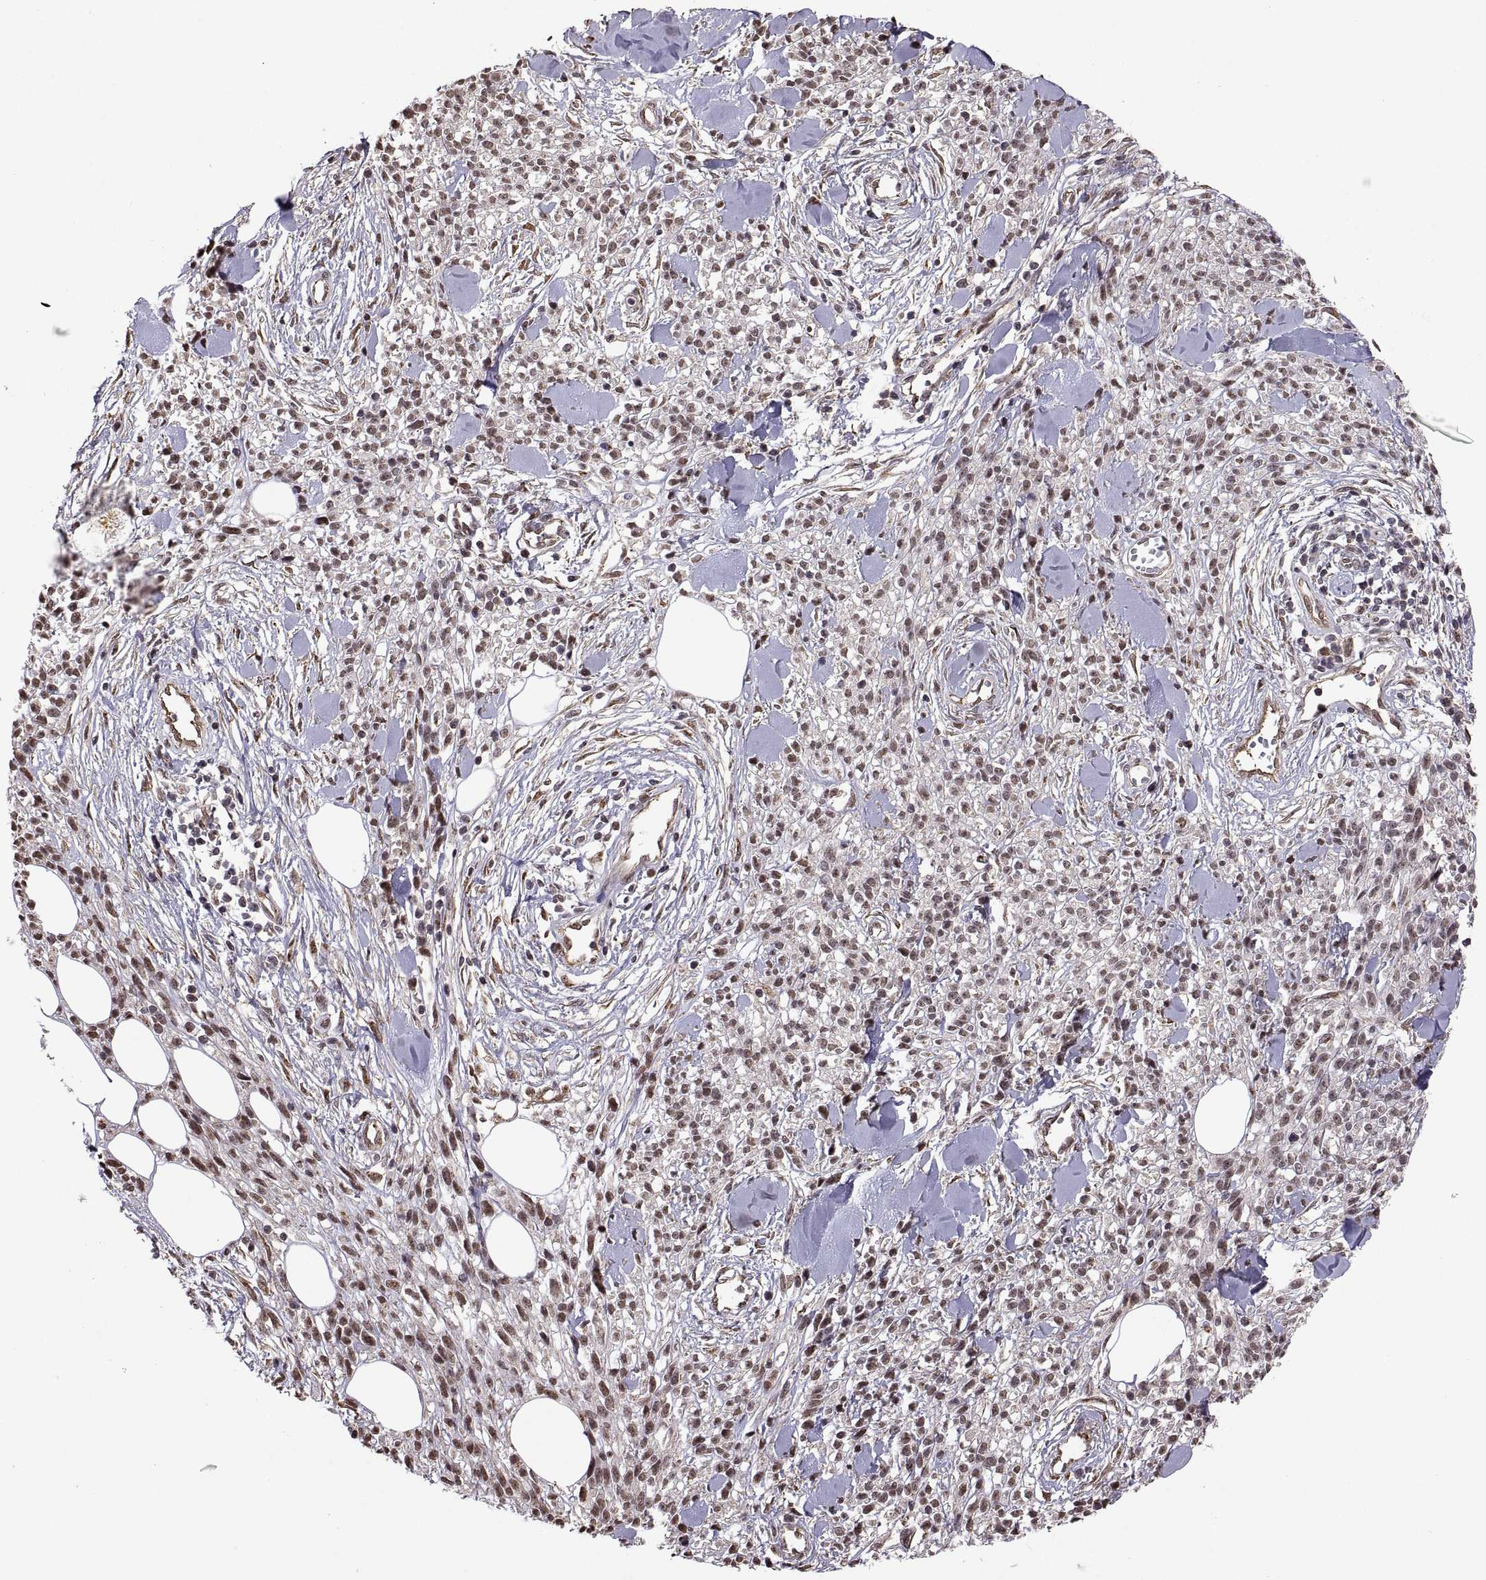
{"staining": {"intensity": "moderate", "quantity": "25%-75%", "location": "nuclear"}, "tissue": "melanoma", "cell_type": "Tumor cells", "image_type": "cancer", "snomed": [{"axis": "morphology", "description": "Malignant melanoma, NOS"}, {"axis": "topography", "description": "Skin"}, {"axis": "topography", "description": "Skin of trunk"}], "caption": "Melanoma stained for a protein displays moderate nuclear positivity in tumor cells.", "gene": "ARRB1", "patient": {"sex": "male", "age": 74}}